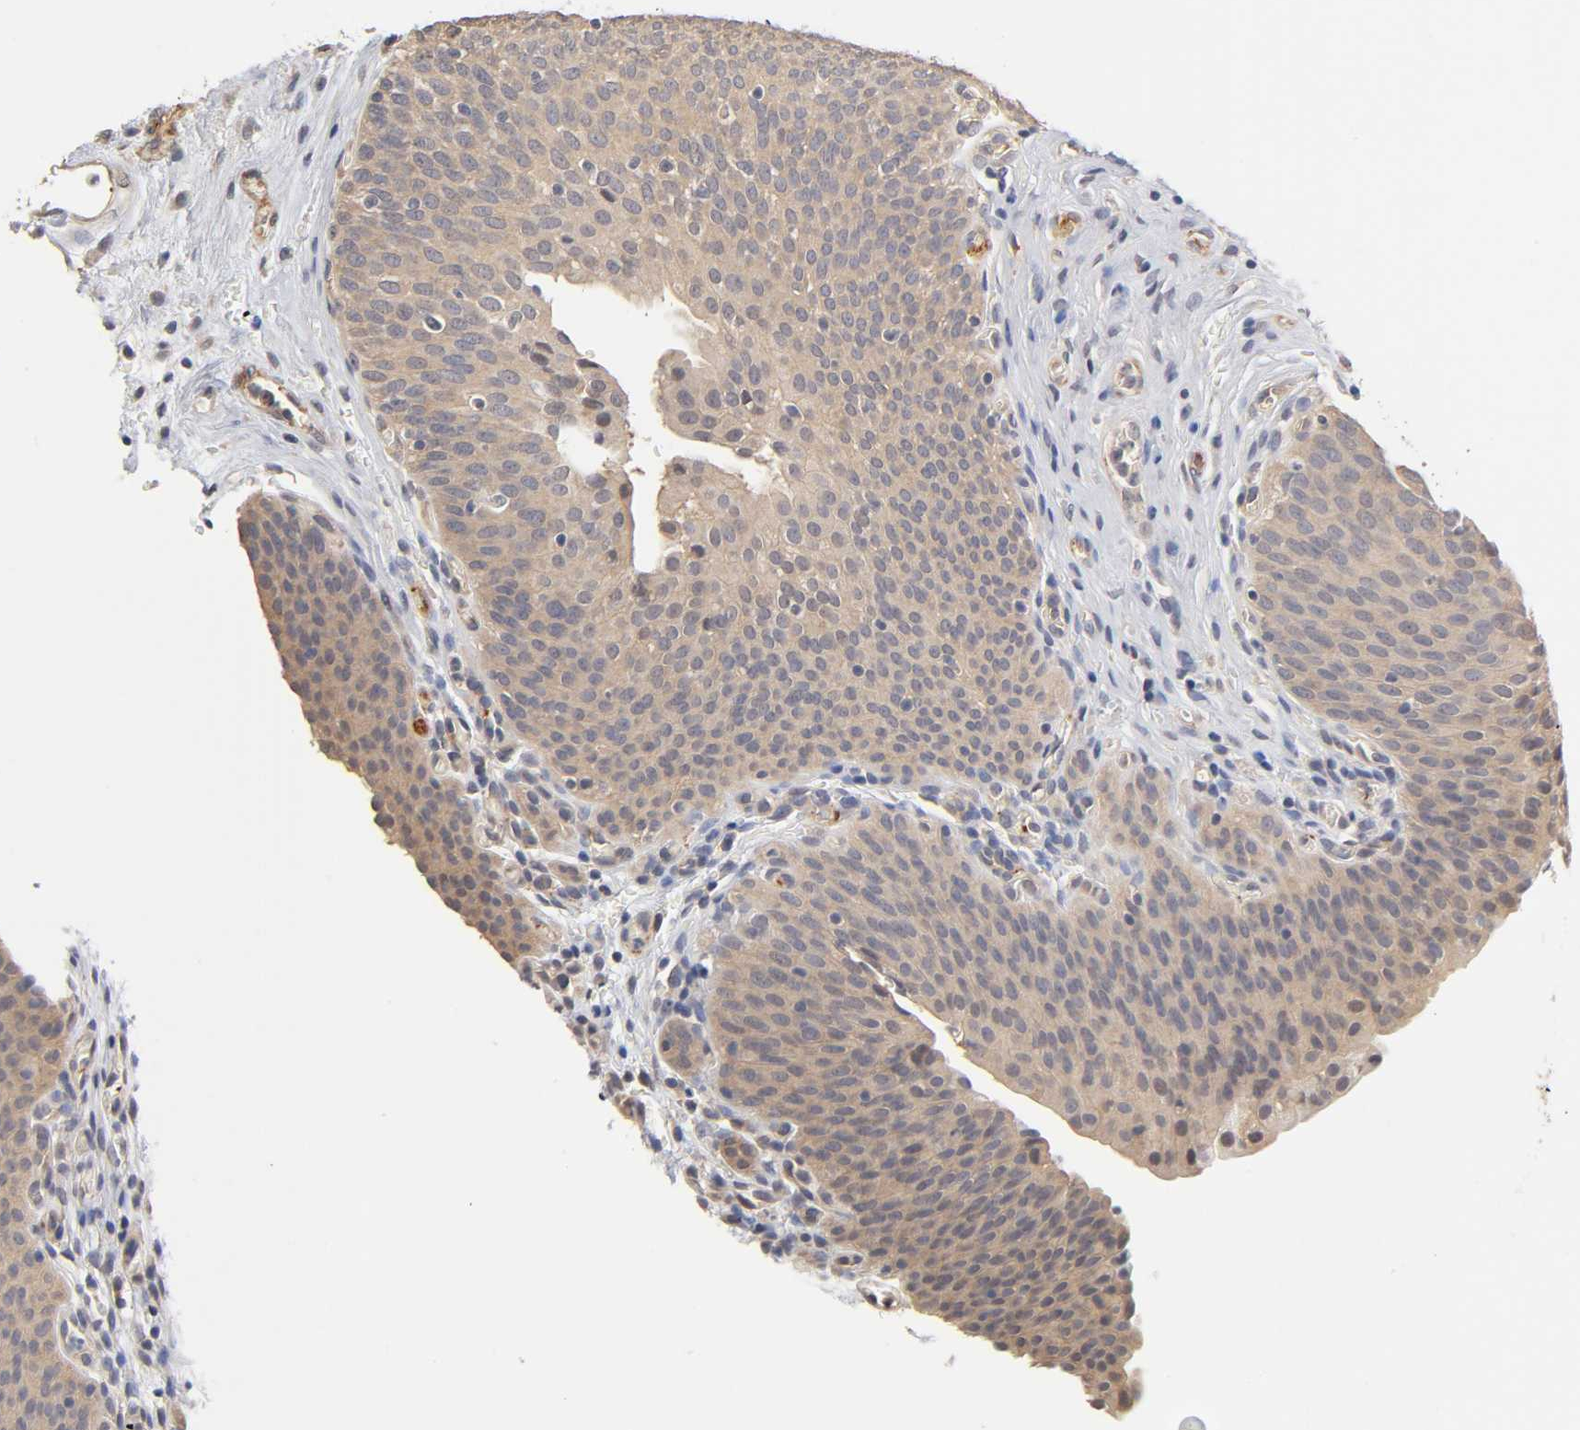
{"staining": {"intensity": "weak", "quantity": ">75%", "location": "cytoplasmic/membranous"}, "tissue": "urinary bladder", "cell_type": "Urothelial cells", "image_type": "normal", "snomed": [{"axis": "morphology", "description": "Normal tissue, NOS"}, {"axis": "morphology", "description": "Dysplasia, NOS"}, {"axis": "topography", "description": "Urinary bladder"}], "caption": "Immunohistochemistry photomicrograph of benign human urinary bladder stained for a protein (brown), which exhibits low levels of weak cytoplasmic/membranous positivity in about >75% of urothelial cells.", "gene": "PDE5A", "patient": {"sex": "male", "age": 35}}